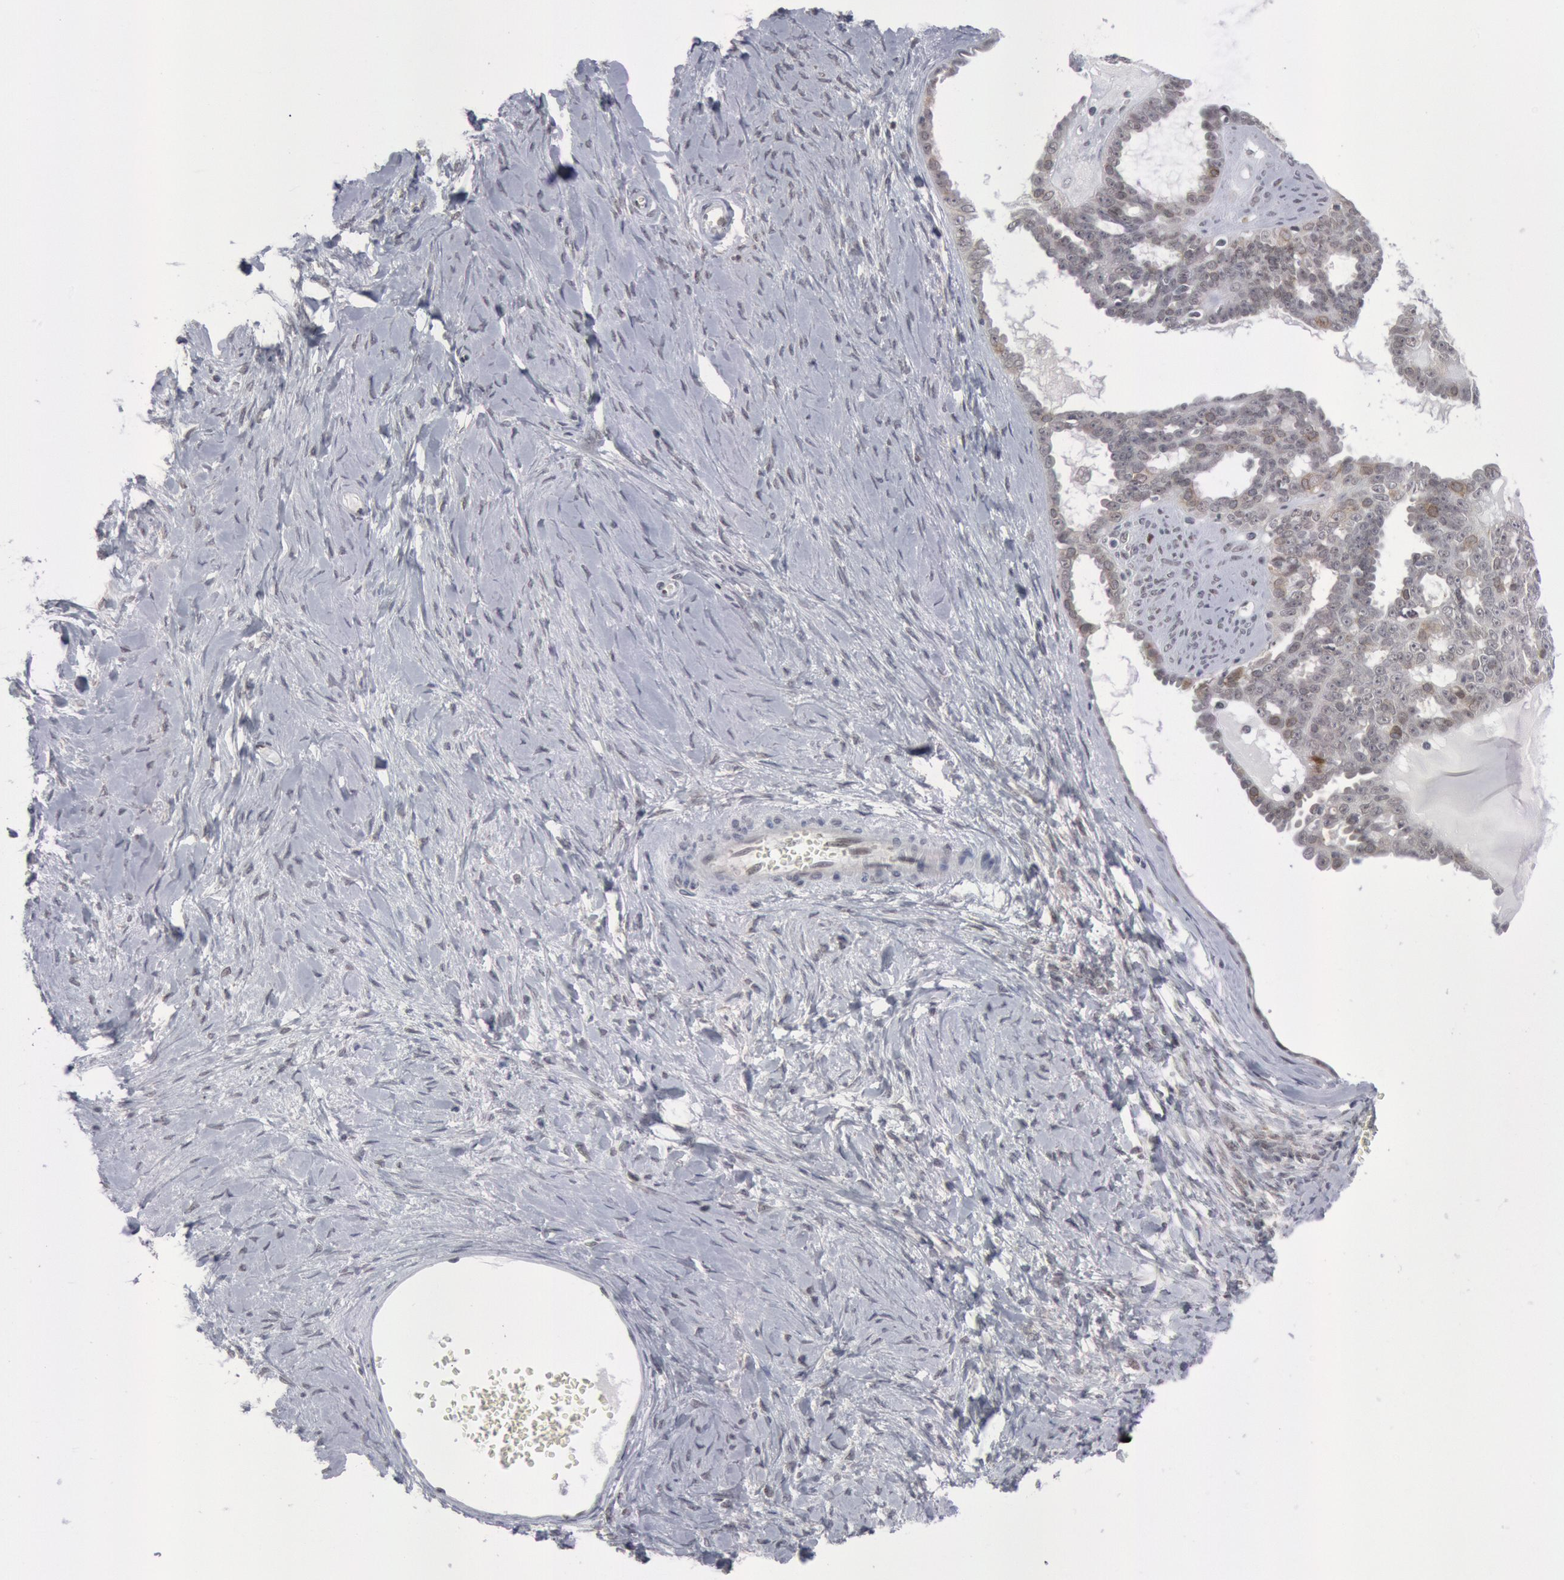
{"staining": {"intensity": "weak", "quantity": "<25%", "location": "nuclear"}, "tissue": "ovarian cancer", "cell_type": "Tumor cells", "image_type": "cancer", "snomed": [{"axis": "morphology", "description": "Cystadenocarcinoma, serous, NOS"}, {"axis": "topography", "description": "Ovary"}], "caption": "There is no significant expression in tumor cells of serous cystadenocarcinoma (ovarian).", "gene": "FOXO1", "patient": {"sex": "female", "age": 71}}